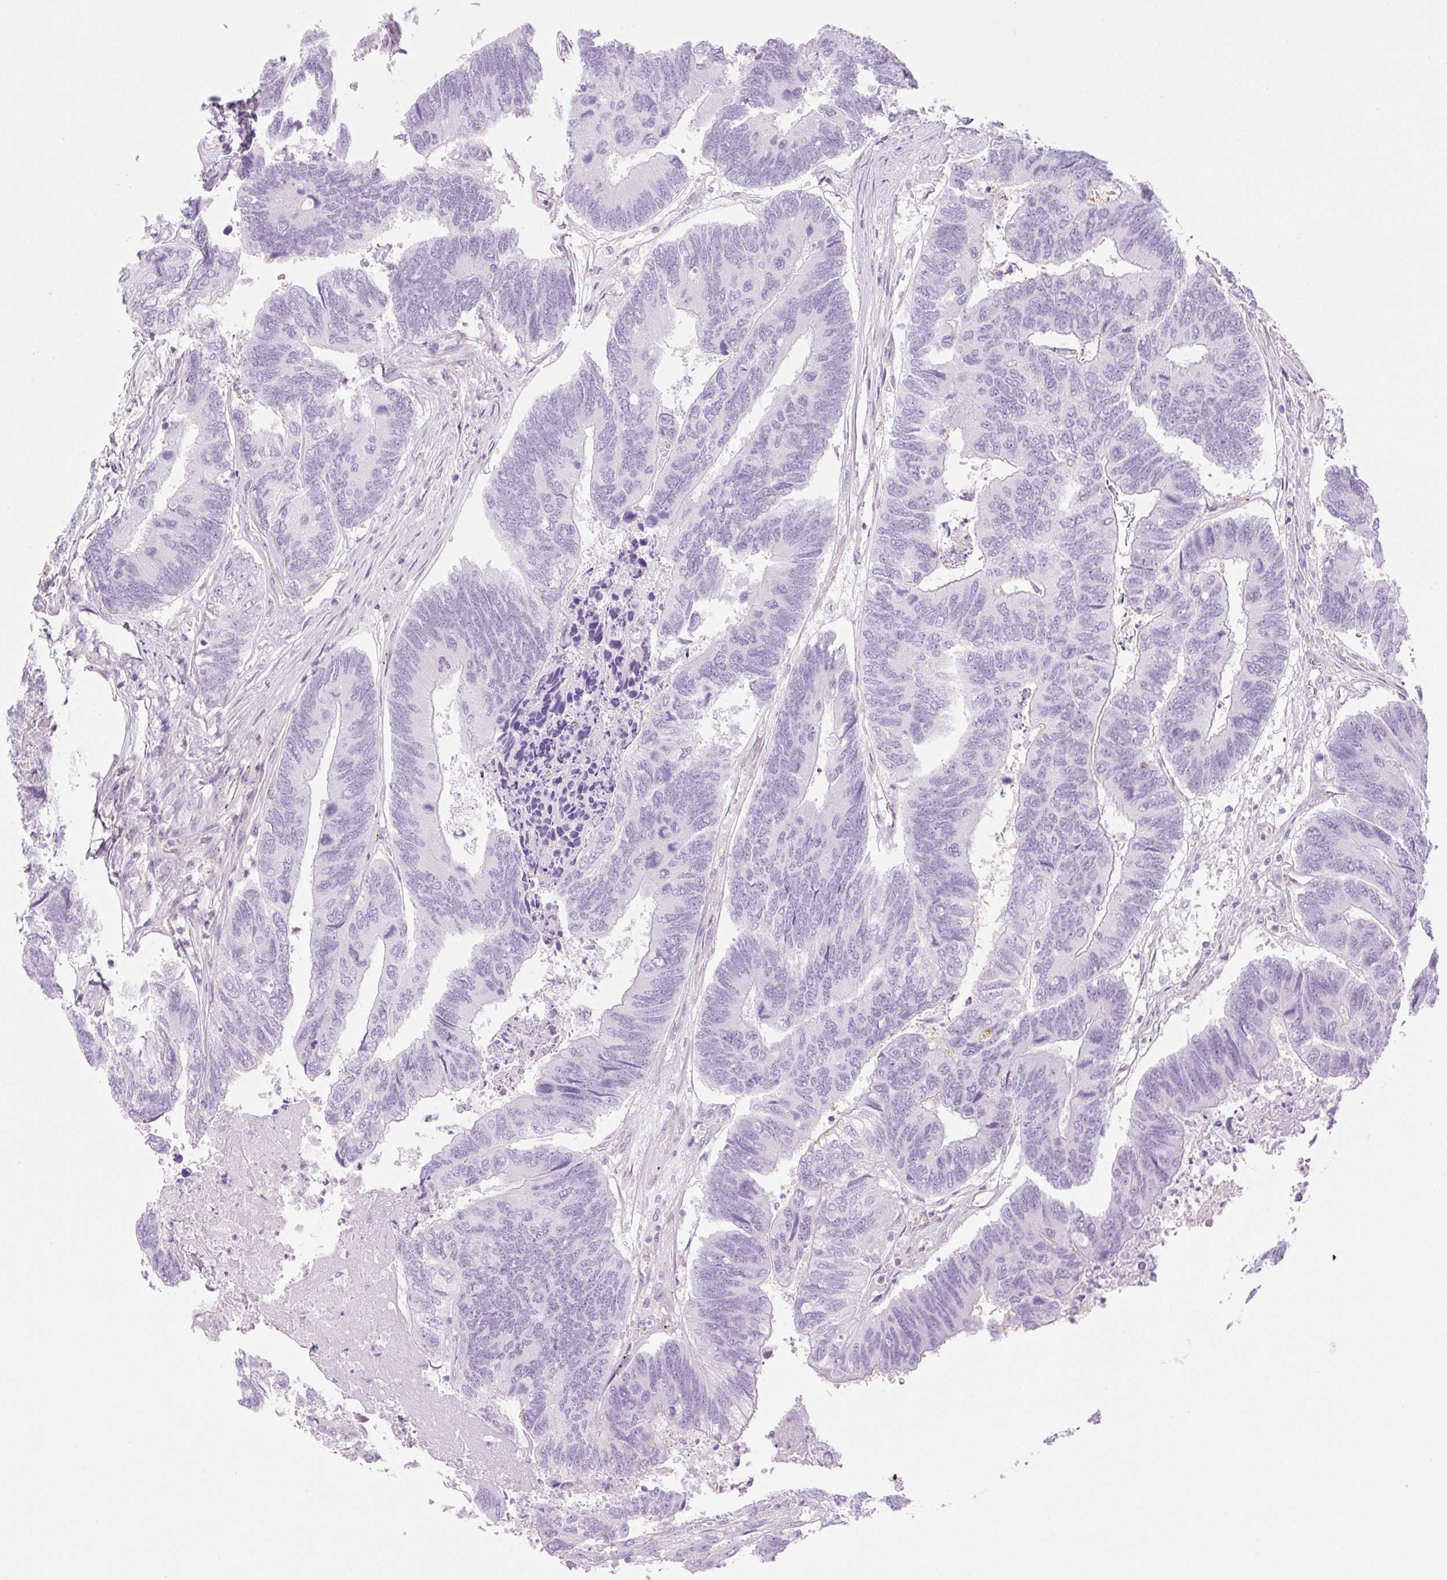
{"staining": {"intensity": "negative", "quantity": "none", "location": "none"}, "tissue": "colorectal cancer", "cell_type": "Tumor cells", "image_type": "cancer", "snomed": [{"axis": "morphology", "description": "Adenocarcinoma, NOS"}, {"axis": "topography", "description": "Colon"}], "caption": "Immunohistochemistry (IHC) histopathology image of neoplastic tissue: human colorectal cancer (adenocarcinoma) stained with DAB displays no significant protein staining in tumor cells.", "gene": "EHD3", "patient": {"sex": "female", "age": 67}}